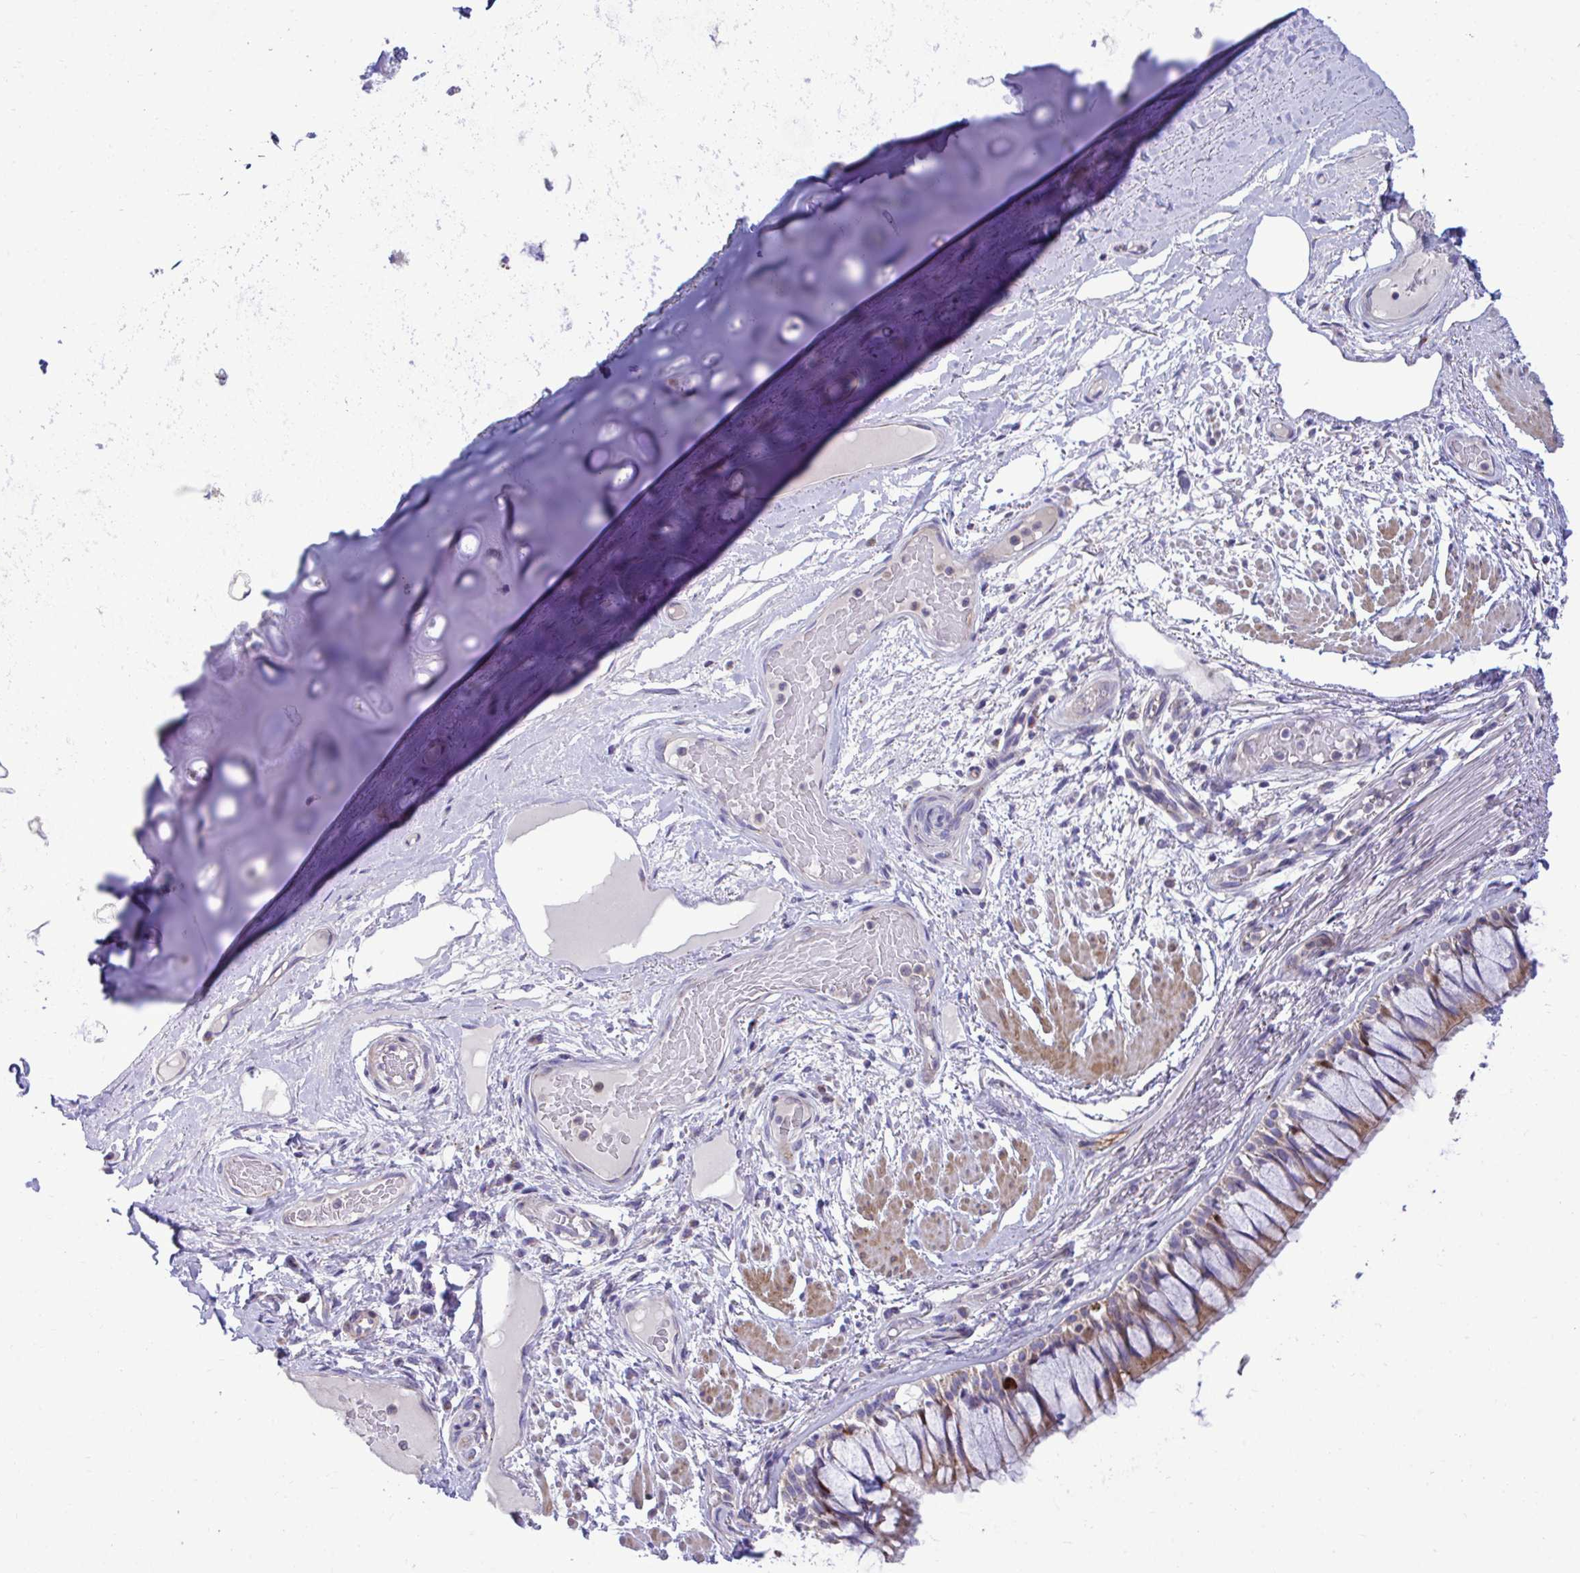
{"staining": {"intensity": "weak", "quantity": "<25%", "location": "cytoplasmic/membranous"}, "tissue": "soft tissue", "cell_type": "Chondrocytes", "image_type": "normal", "snomed": [{"axis": "morphology", "description": "Normal tissue, NOS"}, {"axis": "topography", "description": "Cartilage tissue"}, {"axis": "topography", "description": "Bronchus"}], "caption": "Benign soft tissue was stained to show a protein in brown. There is no significant expression in chondrocytes.", "gene": "MRPS16", "patient": {"sex": "male", "age": 64}}